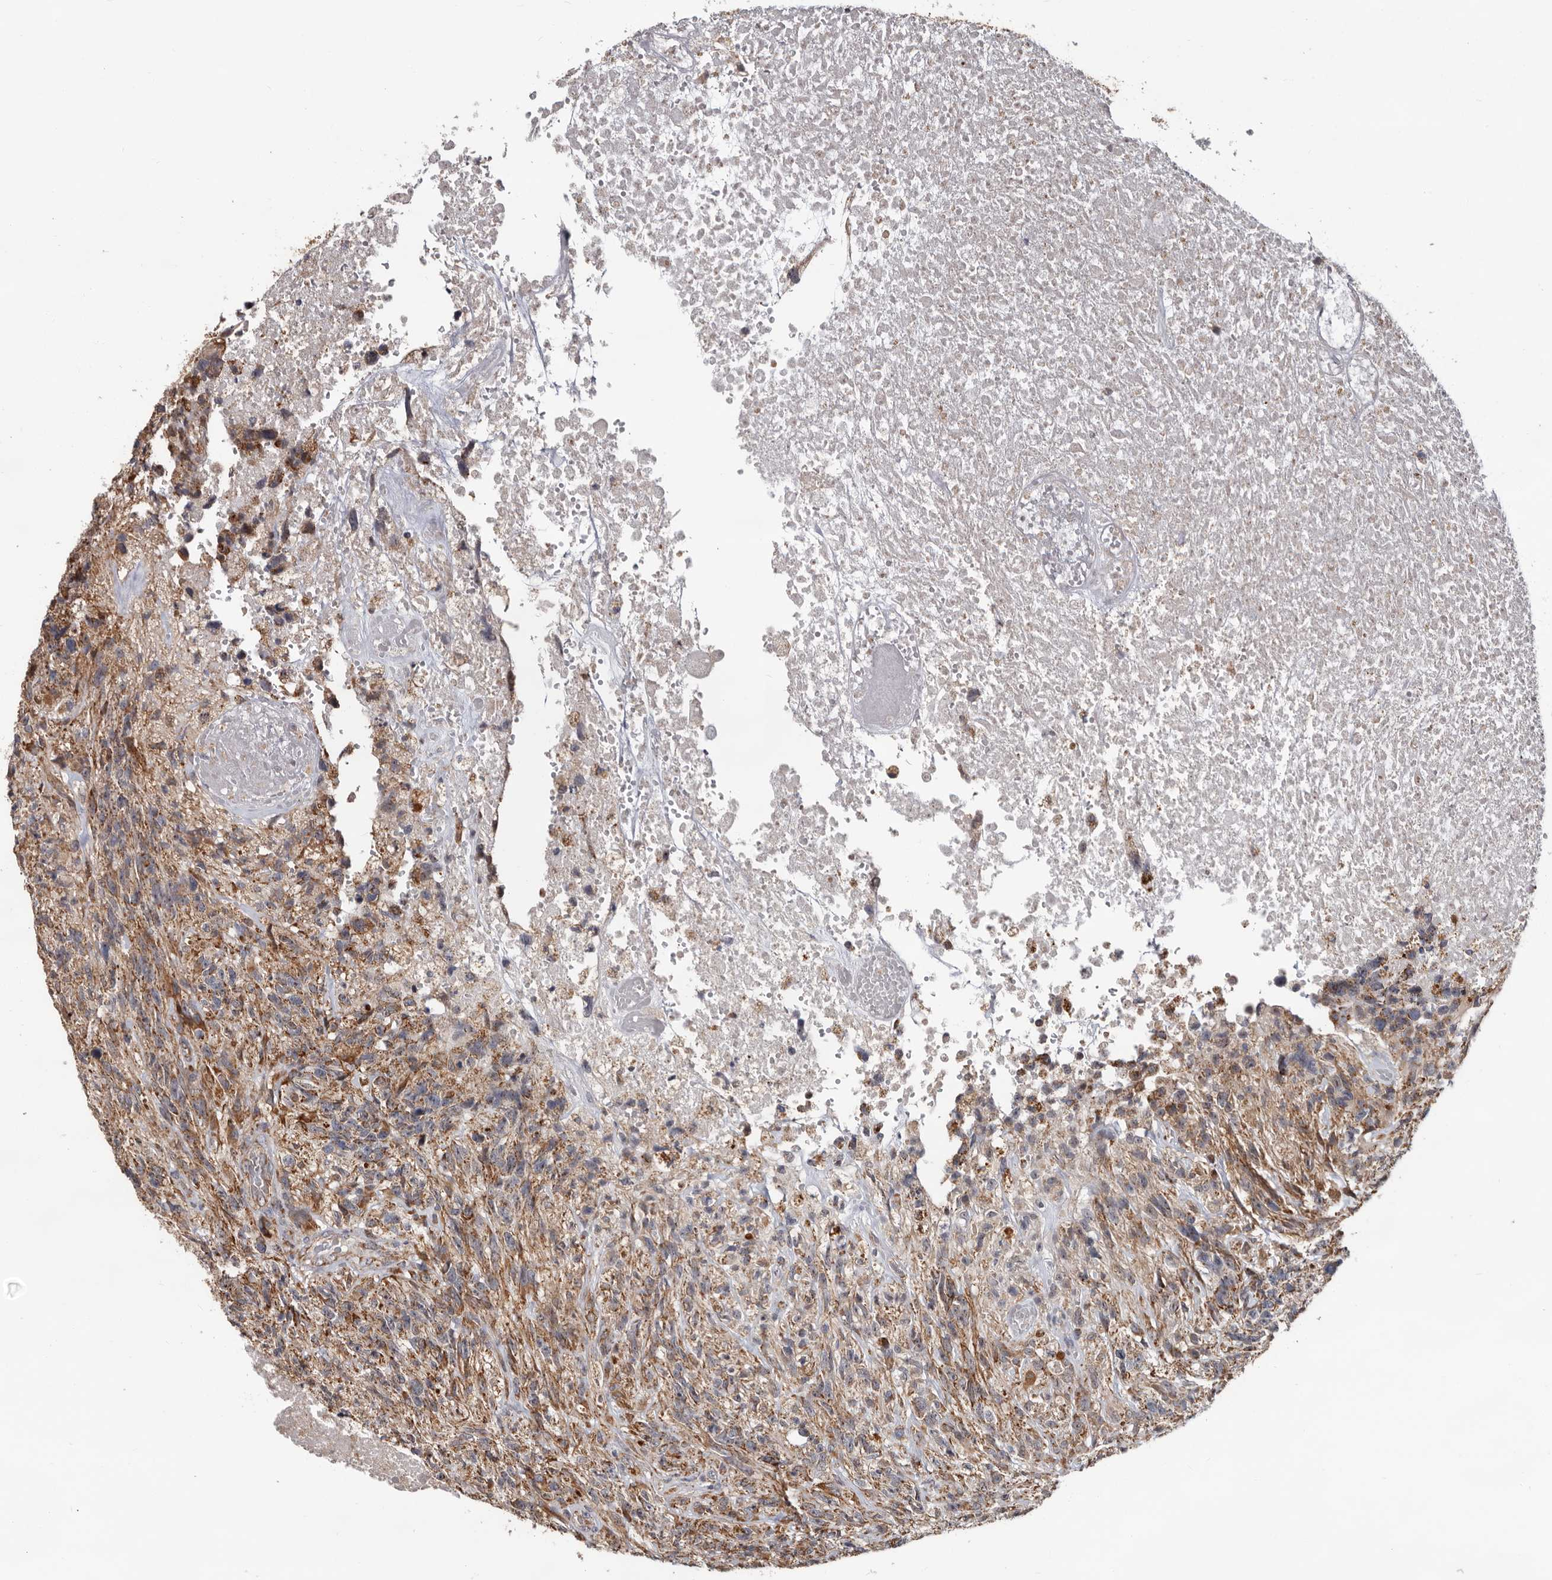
{"staining": {"intensity": "weak", "quantity": ">75%", "location": "cytoplasmic/membranous"}, "tissue": "glioma", "cell_type": "Tumor cells", "image_type": "cancer", "snomed": [{"axis": "morphology", "description": "Glioma, malignant, High grade"}, {"axis": "topography", "description": "Brain"}], "caption": "Human glioma stained for a protein (brown) displays weak cytoplasmic/membranous positive positivity in approximately >75% of tumor cells.", "gene": "MRPL18", "patient": {"sex": "male", "age": 69}}